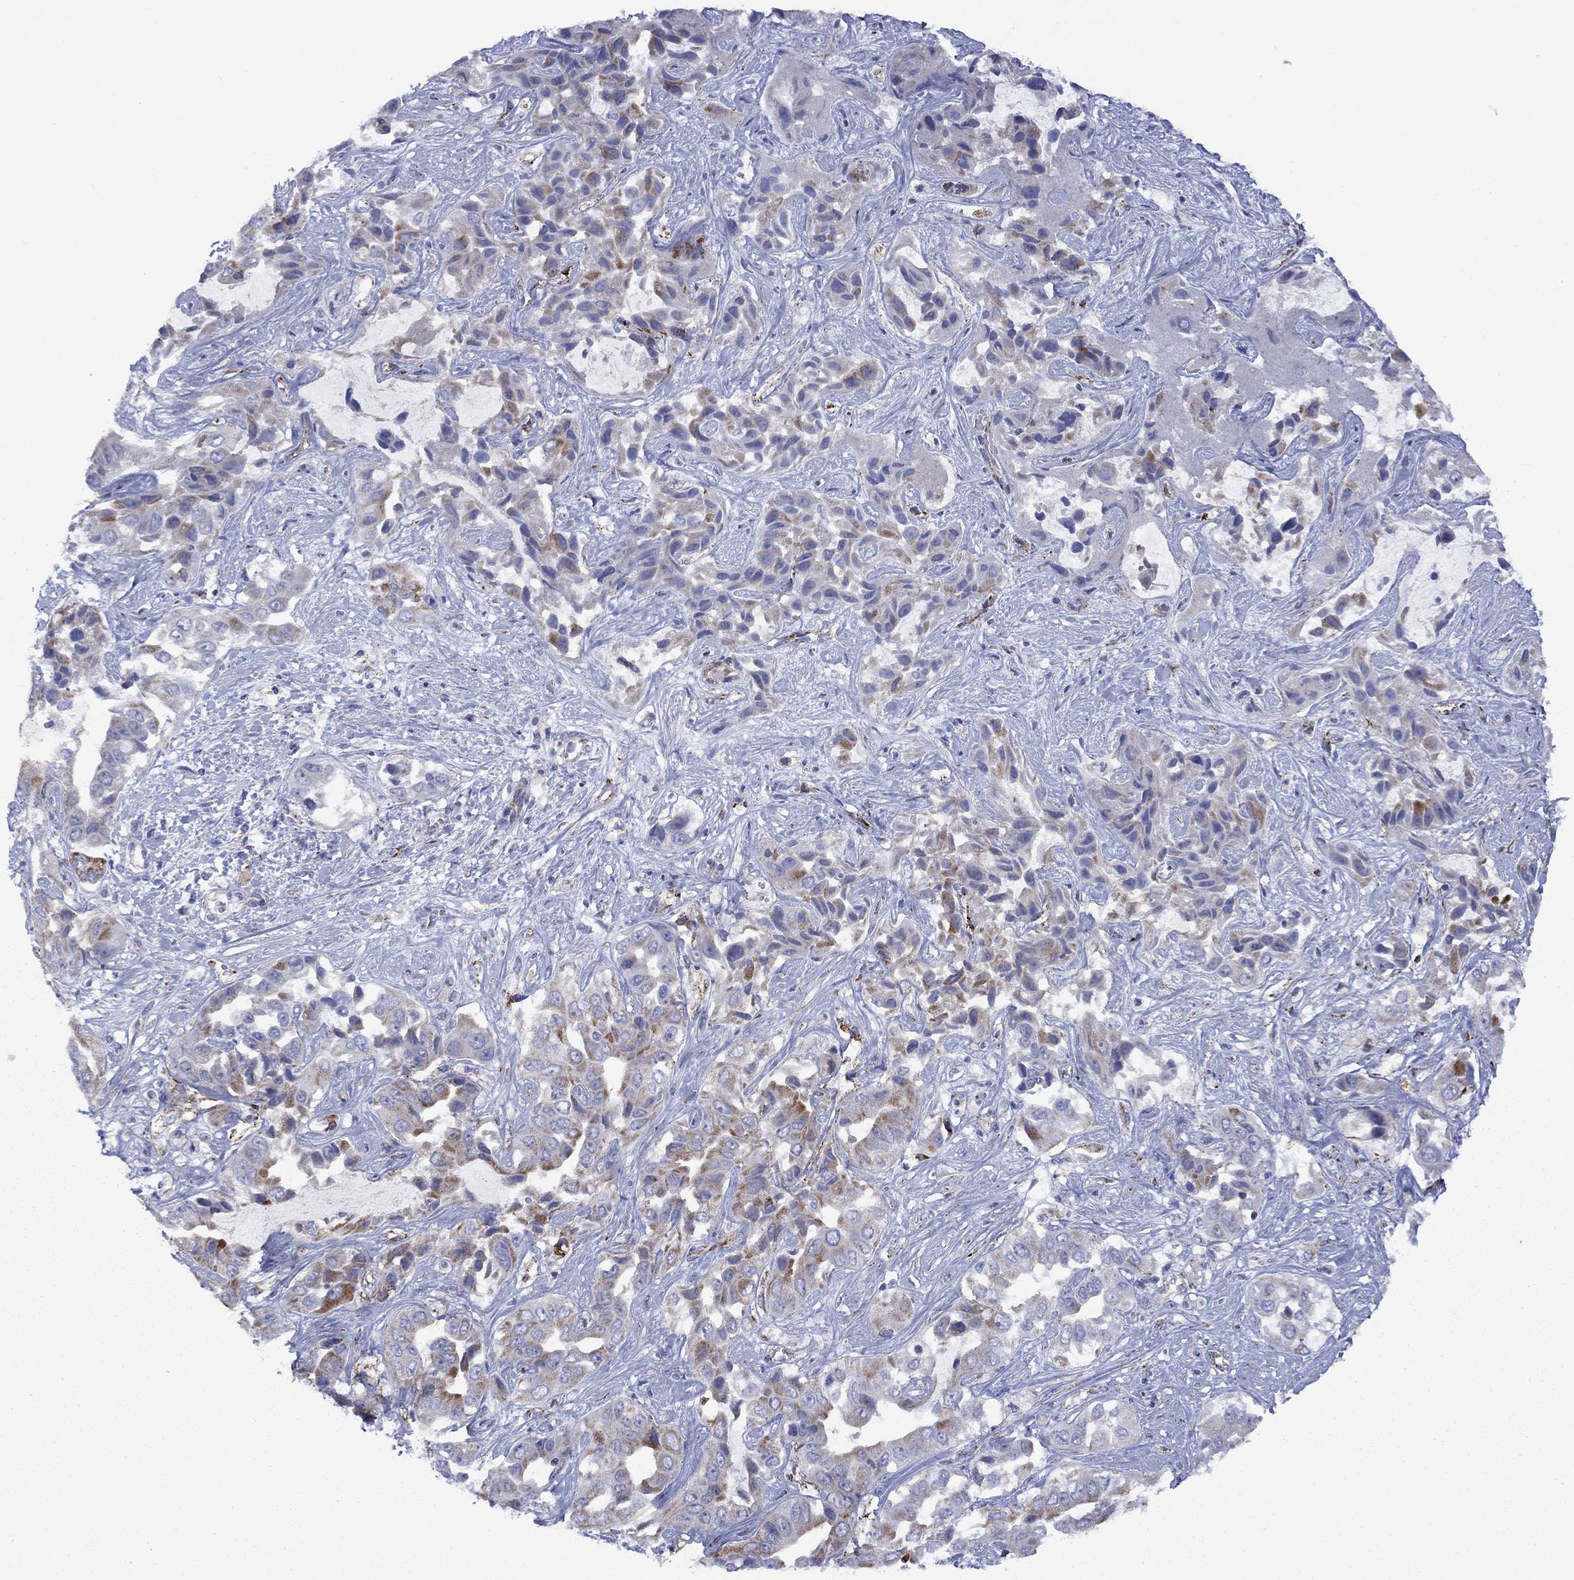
{"staining": {"intensity": "strong", "quantity": "25%-75%", "location": "cytoplasmic/membranous"}, "tissue": "liver cancer", "cell_type": "Tumor cells", "image_type": "cancer", "snomed": [{"axis": "morphology", "description": "Cholangiocarcinoma"}, {"axis": "topography", "description": "Liver"}], "caption": "Protein expression analysis of human liver cholangiocarcinoma reveals strong cytoplasmic/membranous staining in about 25%-75% of tumor cells.", "gene": "CISD1", "patient": {"sex": "female", "age": 52}}